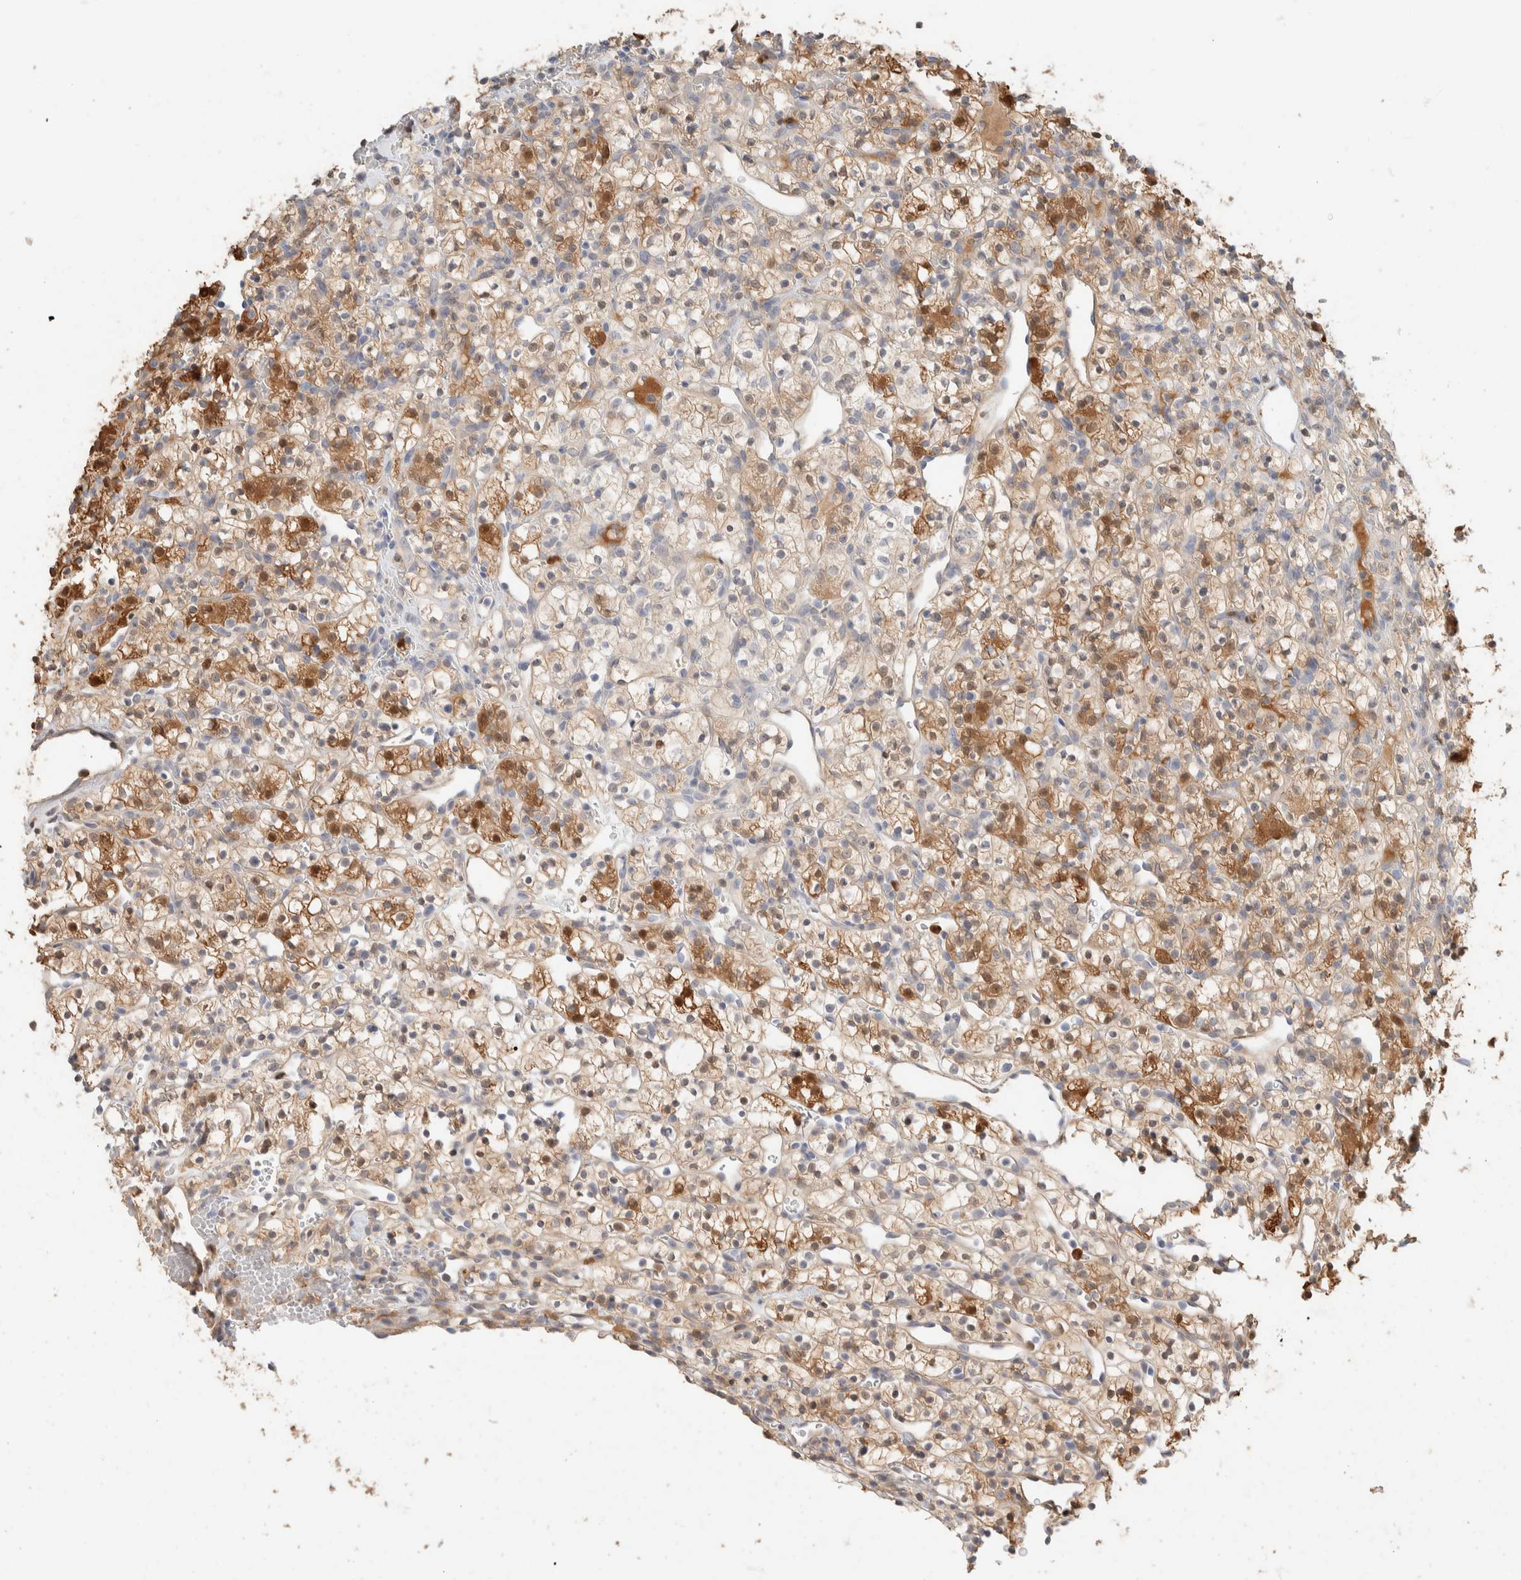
{"staining": {"intensity": "moderate", "quantity": "25%-75%", "location": "cytoplasmic/membranous,nuclear"}, "tissue": "renal cancer", "cell_type": "Tumor cells", "image_type": "cancer", "snomed": [{"axis": "morphology", "description": "Adenocarcinoma, NOS"}, {"axis": "topography", "description": "Kidney"}], "caption": "Moderate cytoplasmic/membranous and nuclear staining is present in about 25%-75% of tumor cells in adenocarcinoma (renal). The protein of interest is stained brown, and the nuclei are stained in blue (DAB (3,3'-diaminobenzidine) IHC with brightfield microscopy, high magnification).", "gene": "SETD4", "patient": {"sex": "female", "age": 57}}